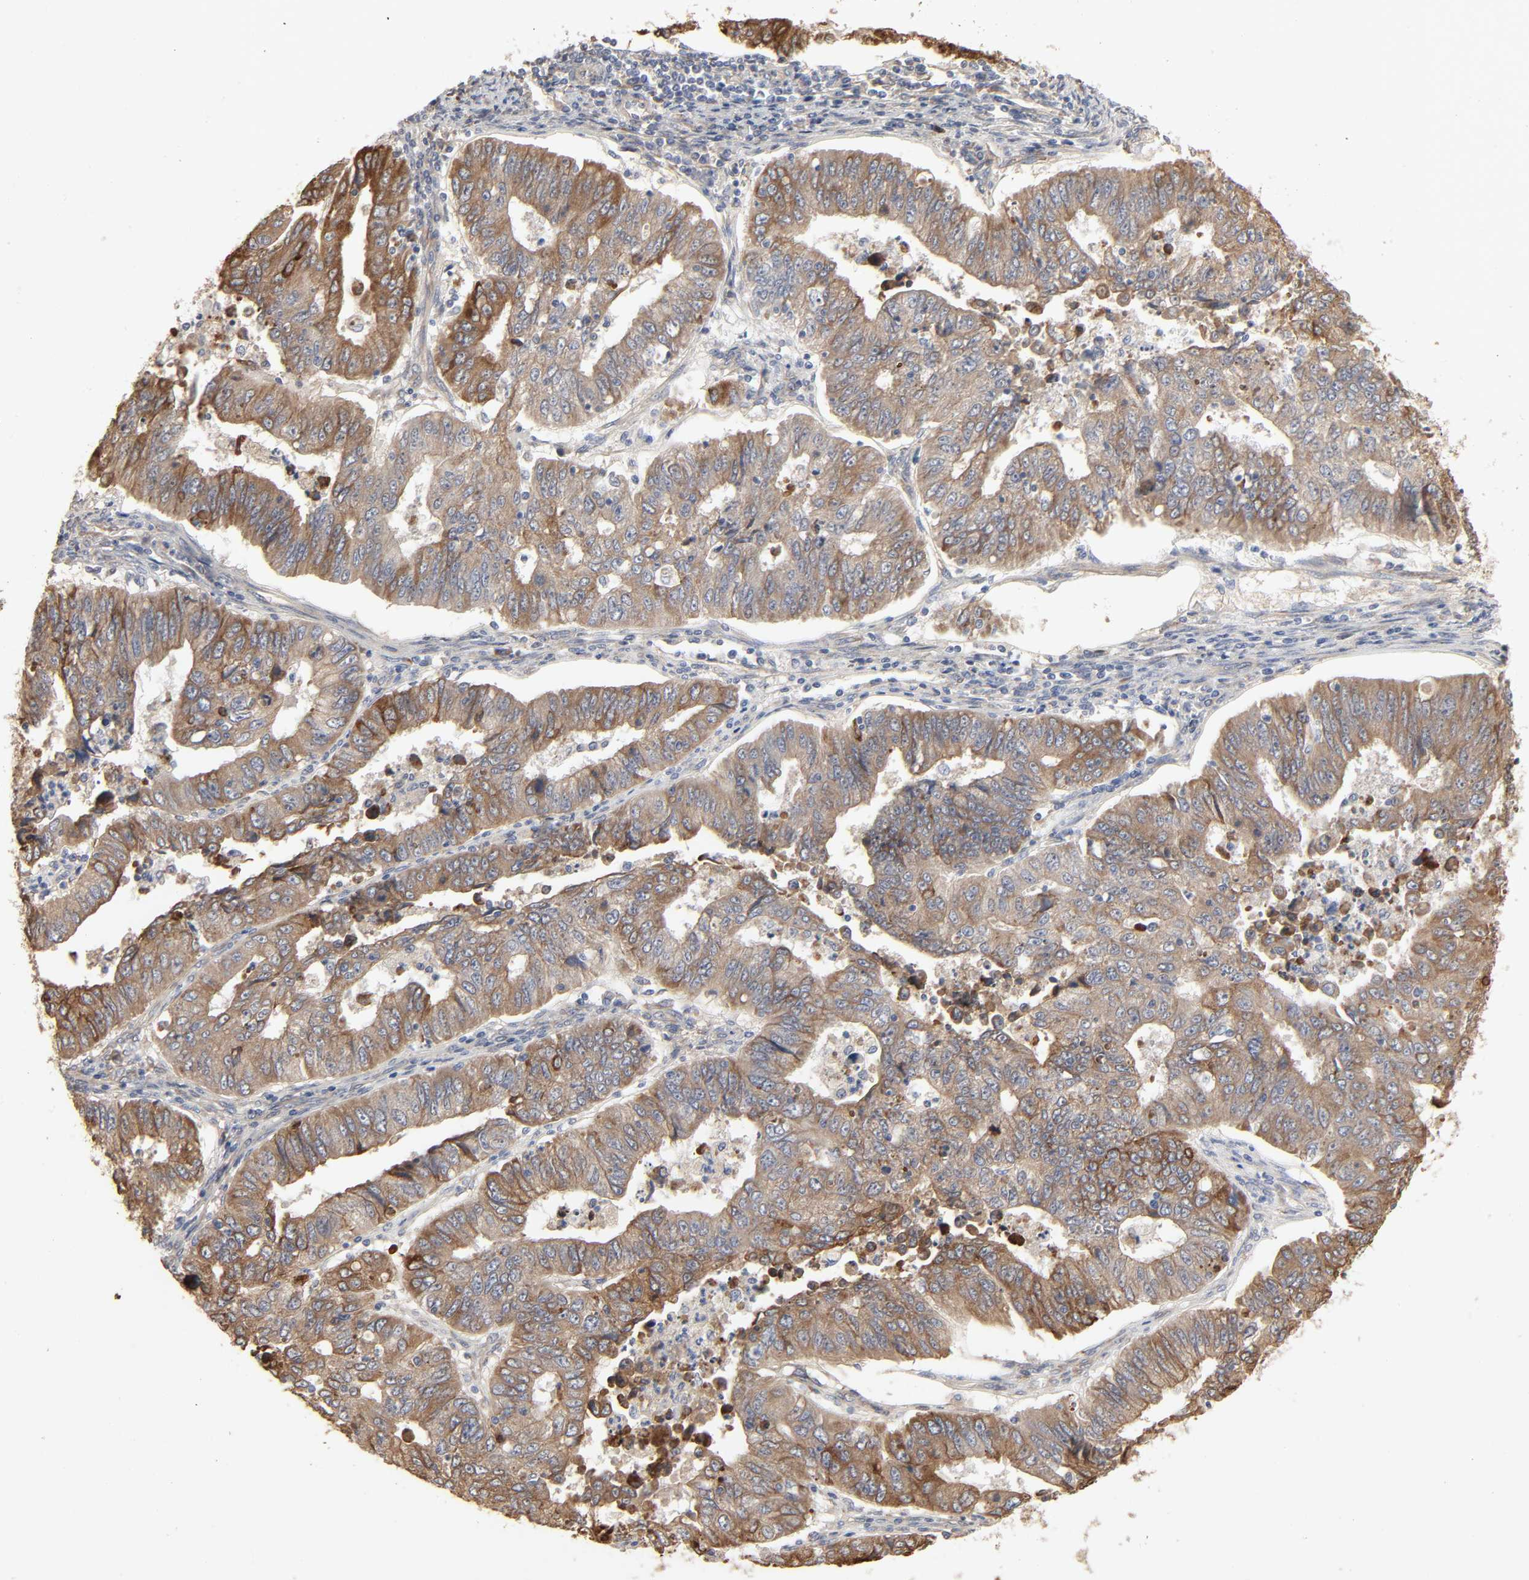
{"staining": {"intensity": "moderate", "quantity": "25%-75%", "location": "cytoplasmic/membranous"}, "tissue": "endometrial cancer", "cell_type": "Tumor cells", "image_type": "cancer", "snomed": [{"axis": "morphology", "description": "Adenocarcinoma, NOS"}, {"axis": "topography", "description": "Endometrium"}], "caption": "High-power microscopy captured an immunohistochemistry (IHC) histopathology image of endometrial adenocarcinoma, revealing moderate cytoplasmic/membranous expression in about 25%-75% of tumor cells.", "gene": "NDRG2", "patient": {"sex": "female", "age": 42}}